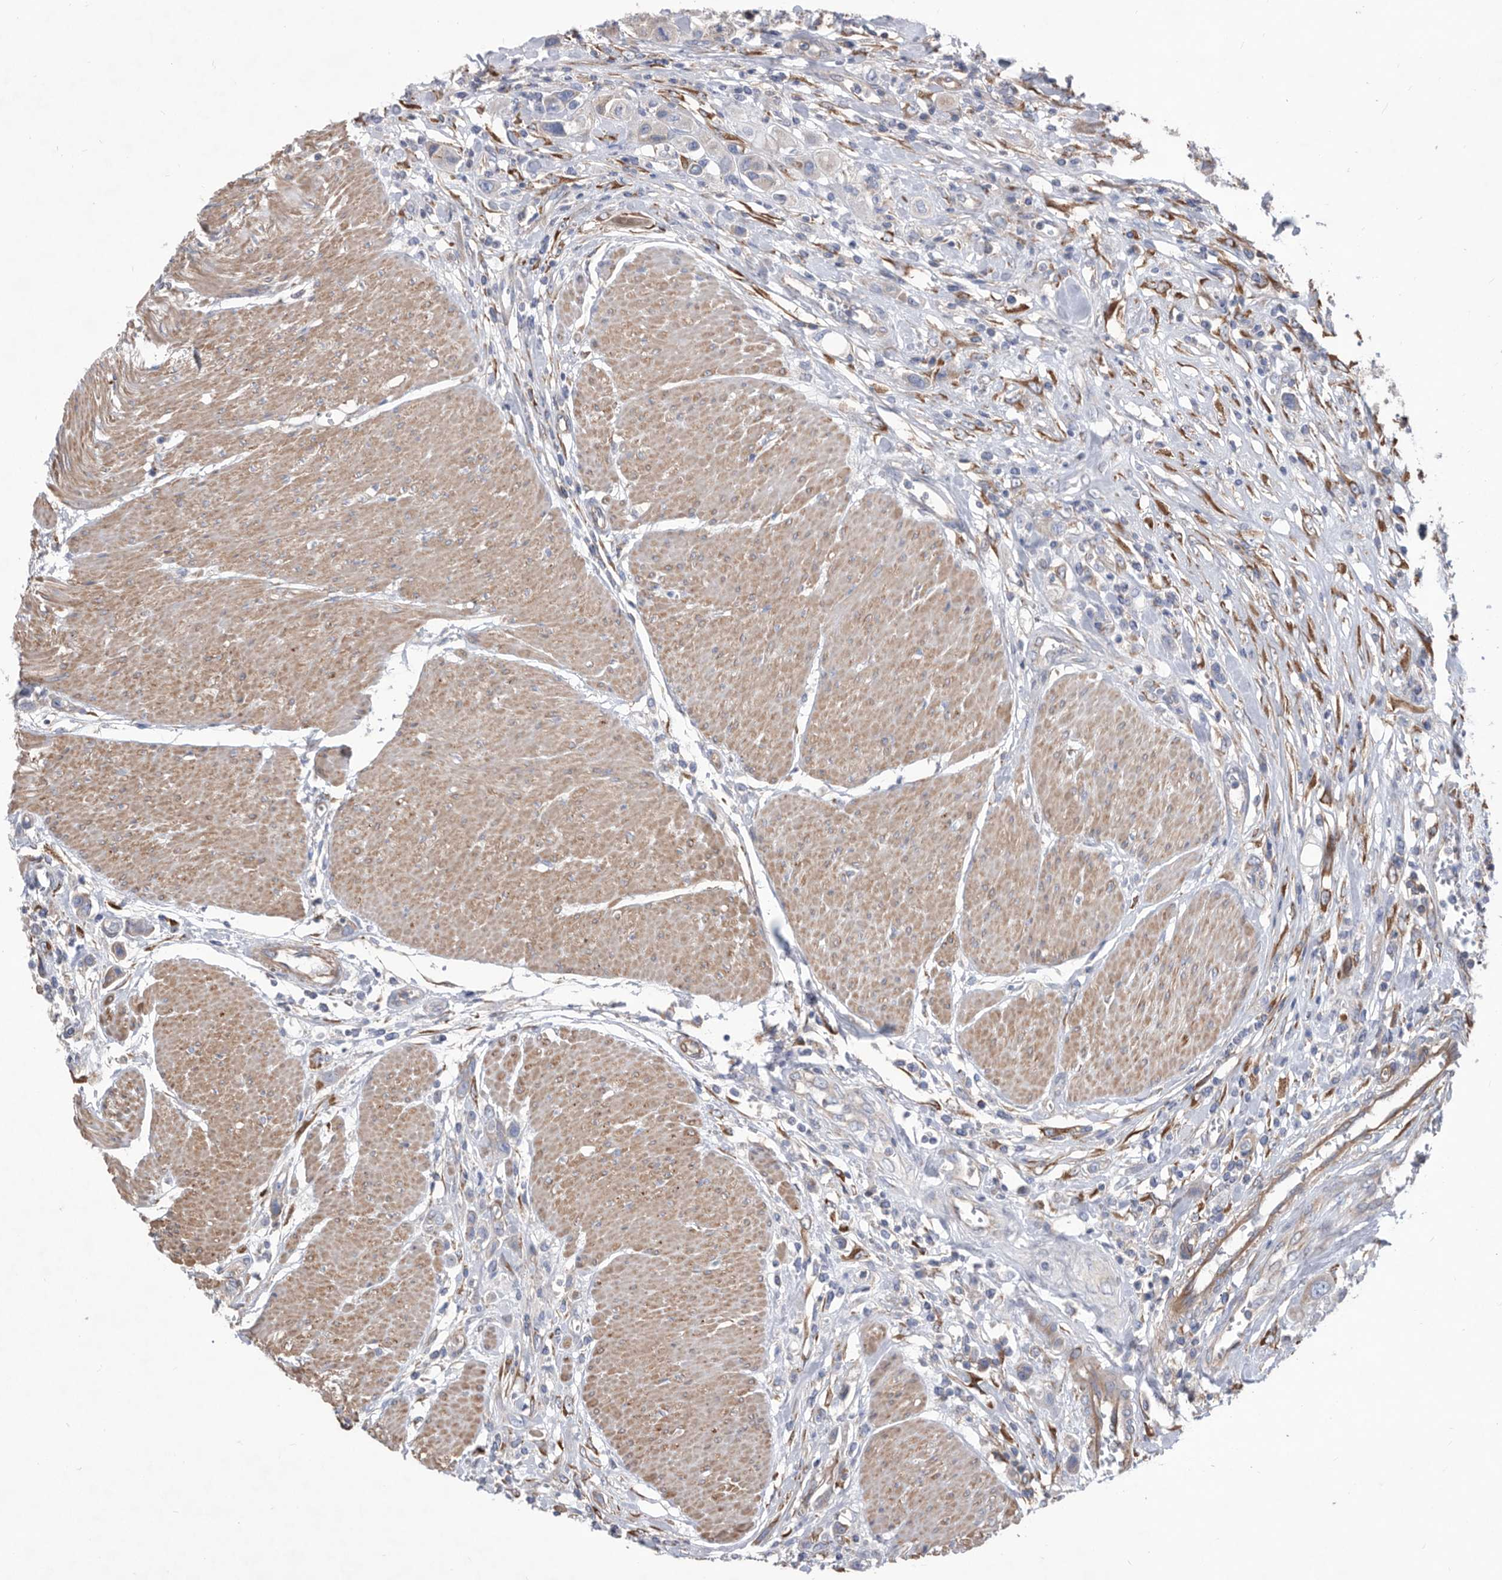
{"staining": {"intensity": "negative", "quantity": "none", "location": "none"}, "tissue": "urothelial cancer", "cell_type": "Tumor cells", "image_type": "cancer", "snomed": [{"axis": "morphology", "description": "Urothelial carcinoma, High grade"}, {"axis": "topography", "description": "Urinary bladder"}], "caption": "Histopathology image shows no significant protein staining in tumor cells of urothelial cancer. (DAB immunohistochemistry with hematoxylin counter stain).", "gene": "ATP13A3", "patient": {"sex": "male", "age": 50}}